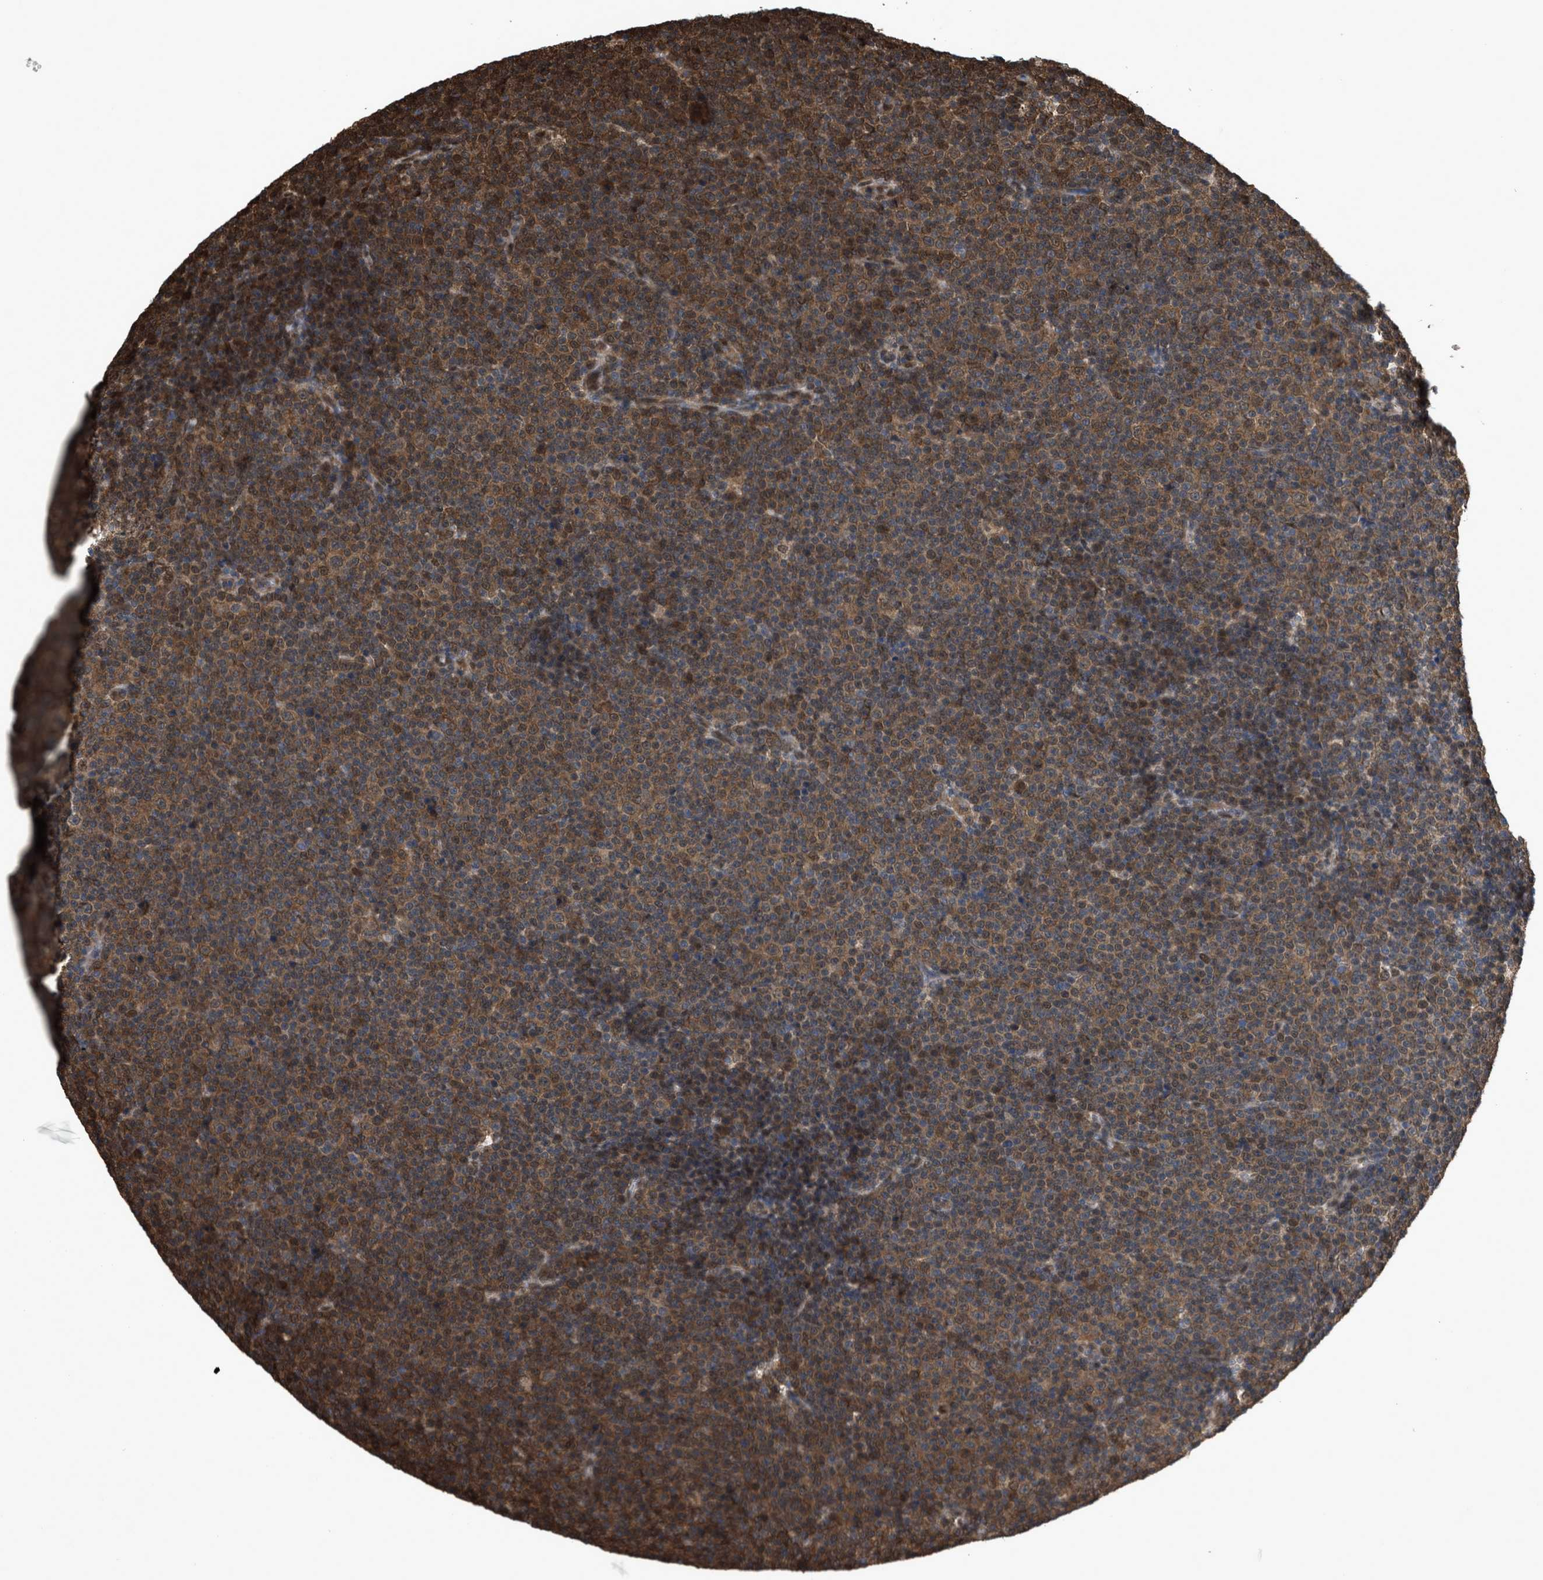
{"staining": {"intensity": "moderate", "quantity": ">75%", "location": "cytoplasmic/membranous"}, "tissue": "lymphoma", "cell_type": "Tumor cells", "image_type": "cancer", "snomed": [{"axis": "morphology", "description": "Malignant lymphoma, non-Hodgkin's type, Low grade"}, {"axis": "topography", "description": "Lymph node"}], "caption": "The photomicrograph displays a brown stain indicating the presence of a protein in the cytoplasmic/membranous of tumor cells in lymphoma.", "gene": "YWHAG", "patient": {"sex": "female", "age": 67}}